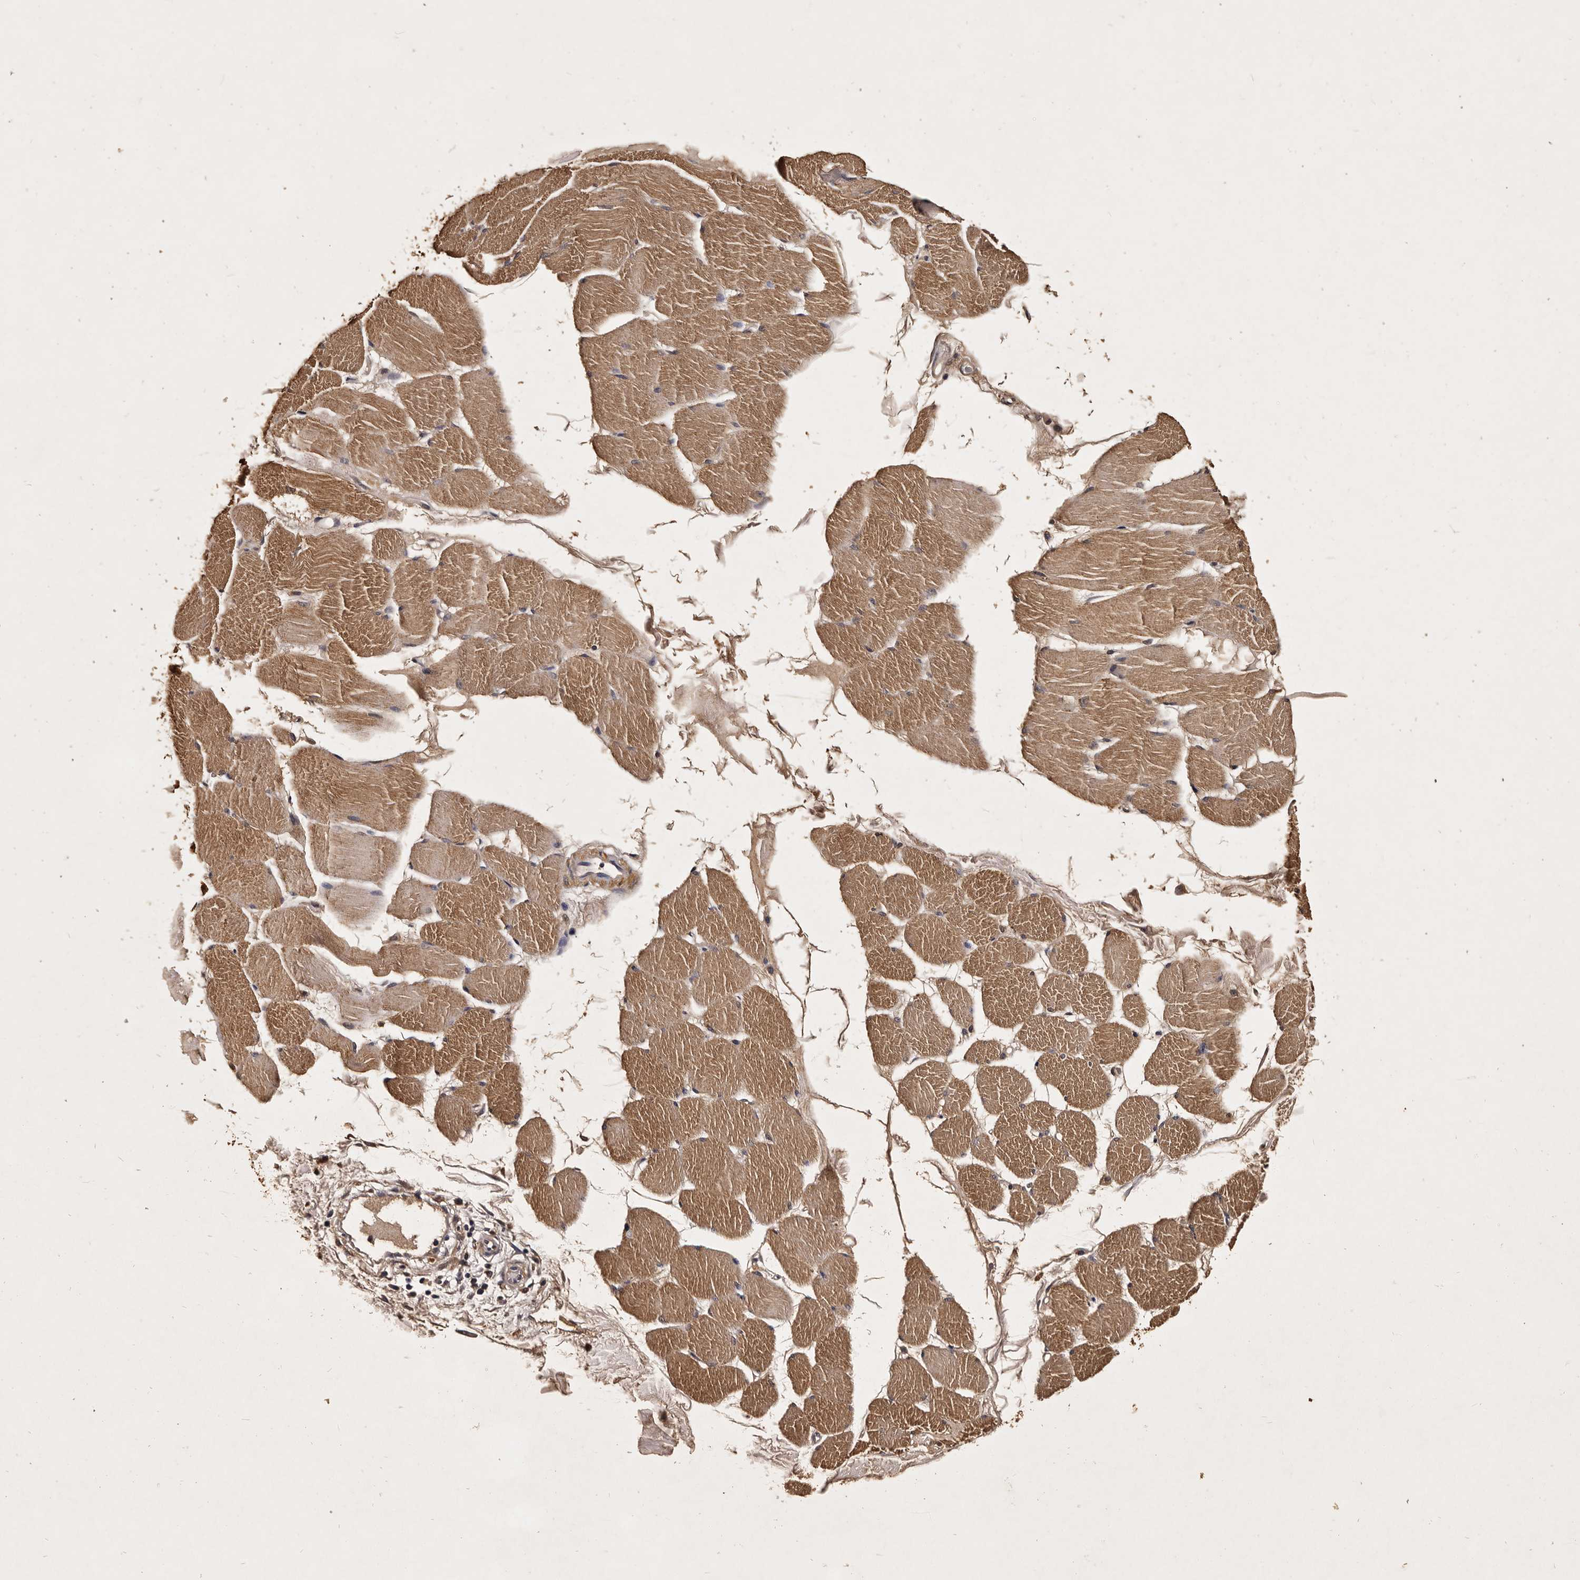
{"staining": {"intensity": "moderate", "quantity": ">75%", "location": "cytoplasmic/membranous"}, "tissue": "skeletal muscle", "cell_type": "Myocytes", "image_type": "normal", "snomed": [{"axis": "morphology", "description": "Normal tissue, NOS"}, {"axis": "topography", "description": "Skin"}, {"axis": "topography", "description": "Skeletal muscle"}], "caption": "The histopathology image displays staining of normal skeletal muscle, revealing moderate cytoplasmic/membranous protein expression (brown color) within myocytes. (Stains: DAB (3,3'-diaminobenzidine) in brown, nuclei in blue, Microscopy: brightfield microscopy at high magnification).", "gene": "PARS2", "patient": {"sex": "male", "age": 83}}